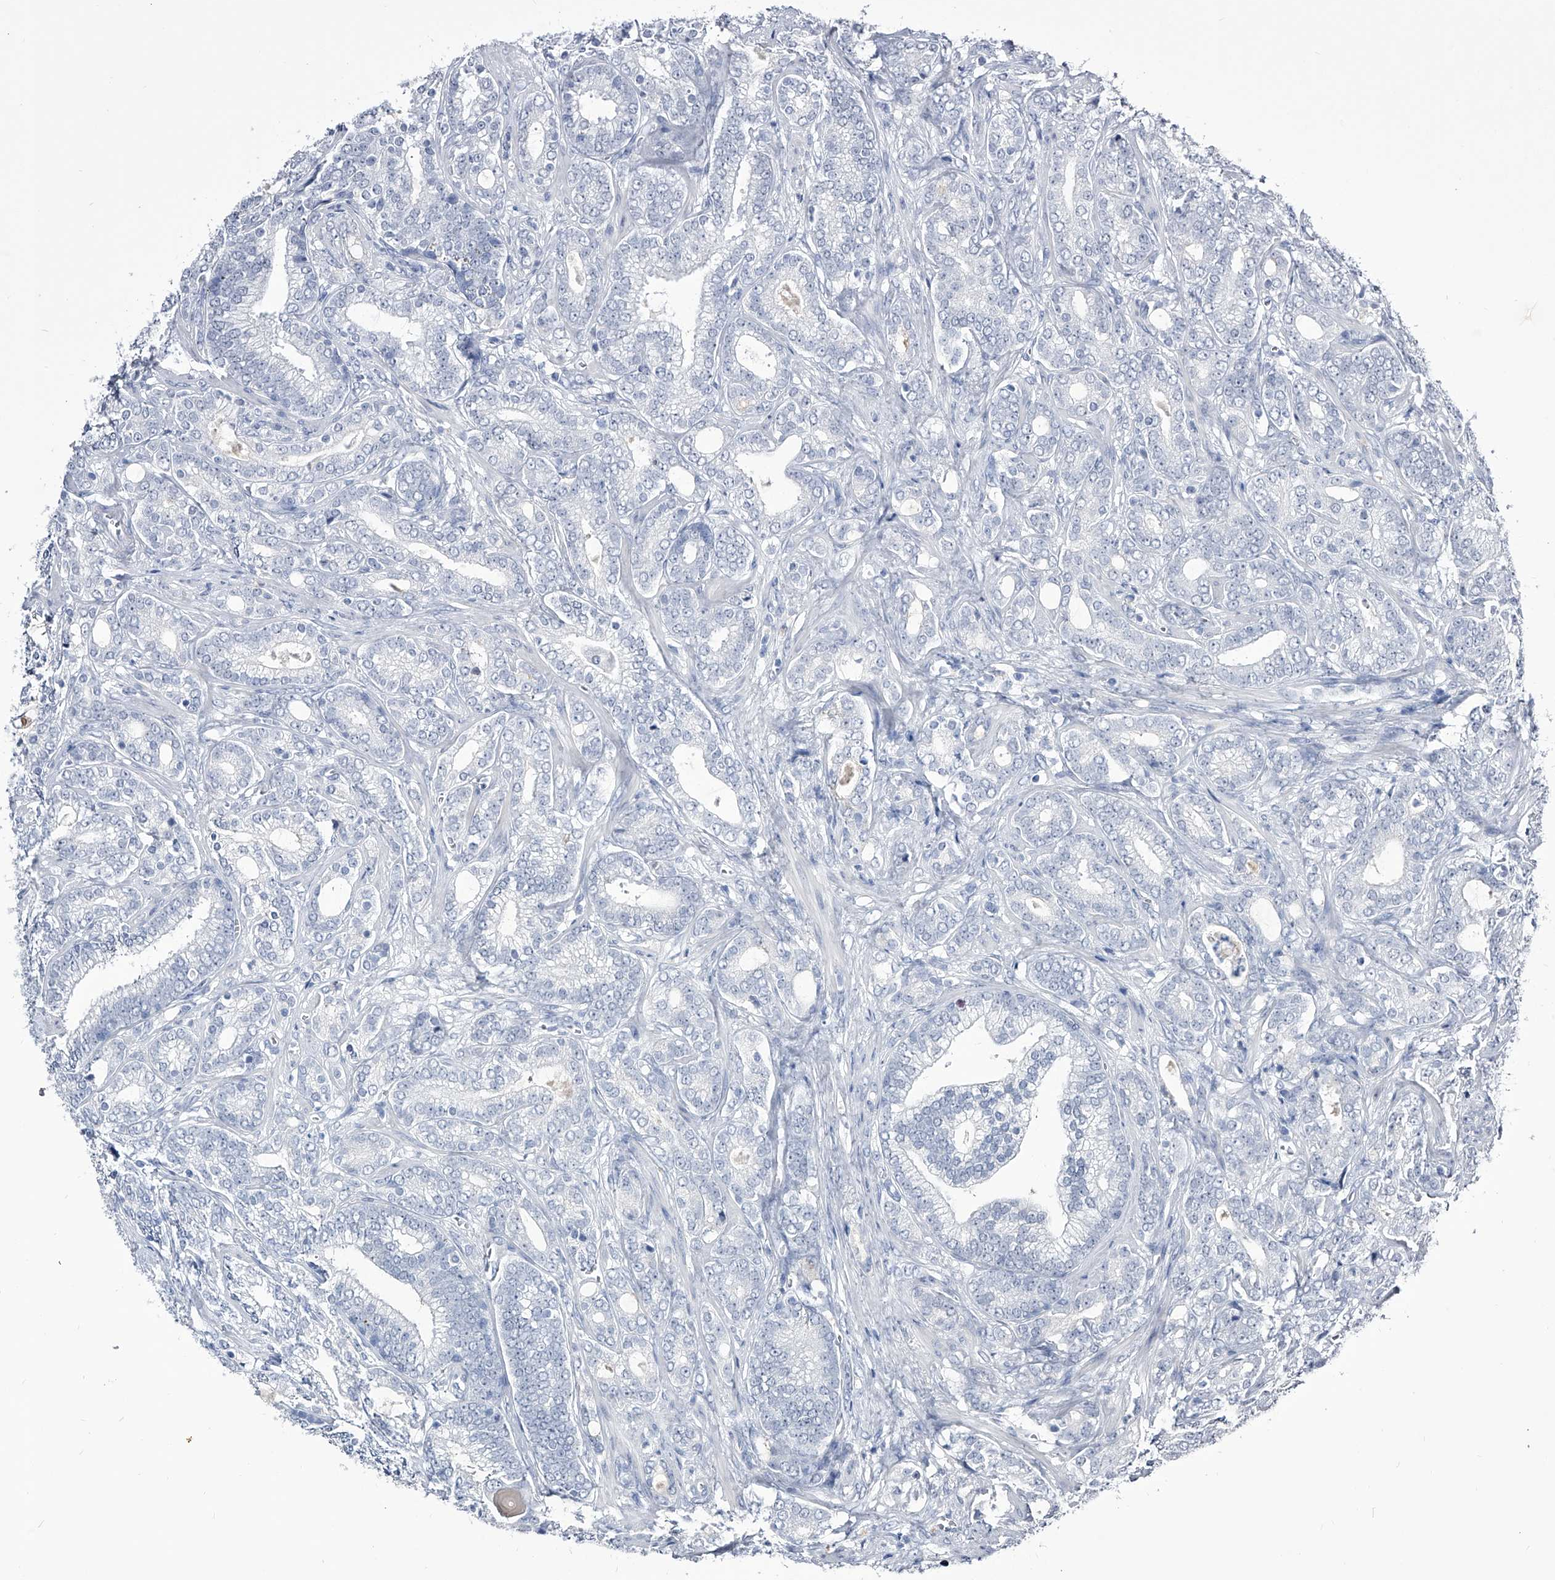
{"staining": {"intensity": "negative", "quantity": "none", "location": "none"}, "tissue": "prostate cancer", "cell_type": "Tumor cells", "image_type": "cancer", "snomed": [{"axis": "morphology", "description": "Adenocarcinoma, High grade"}, {"axis": "topography", "description": "Prostate and seminal vesicle, NOS"}], "caption": "This histopathology image is of adenocarcinoma (high-grade) (prostate) stained with immunohistochemistry to label a protein in brown with the nuclei are counter-stained blue. There is no positivity in tumor cells.", "gene": "CRISP2", "patient": {"sex": "male", "age": 67}}